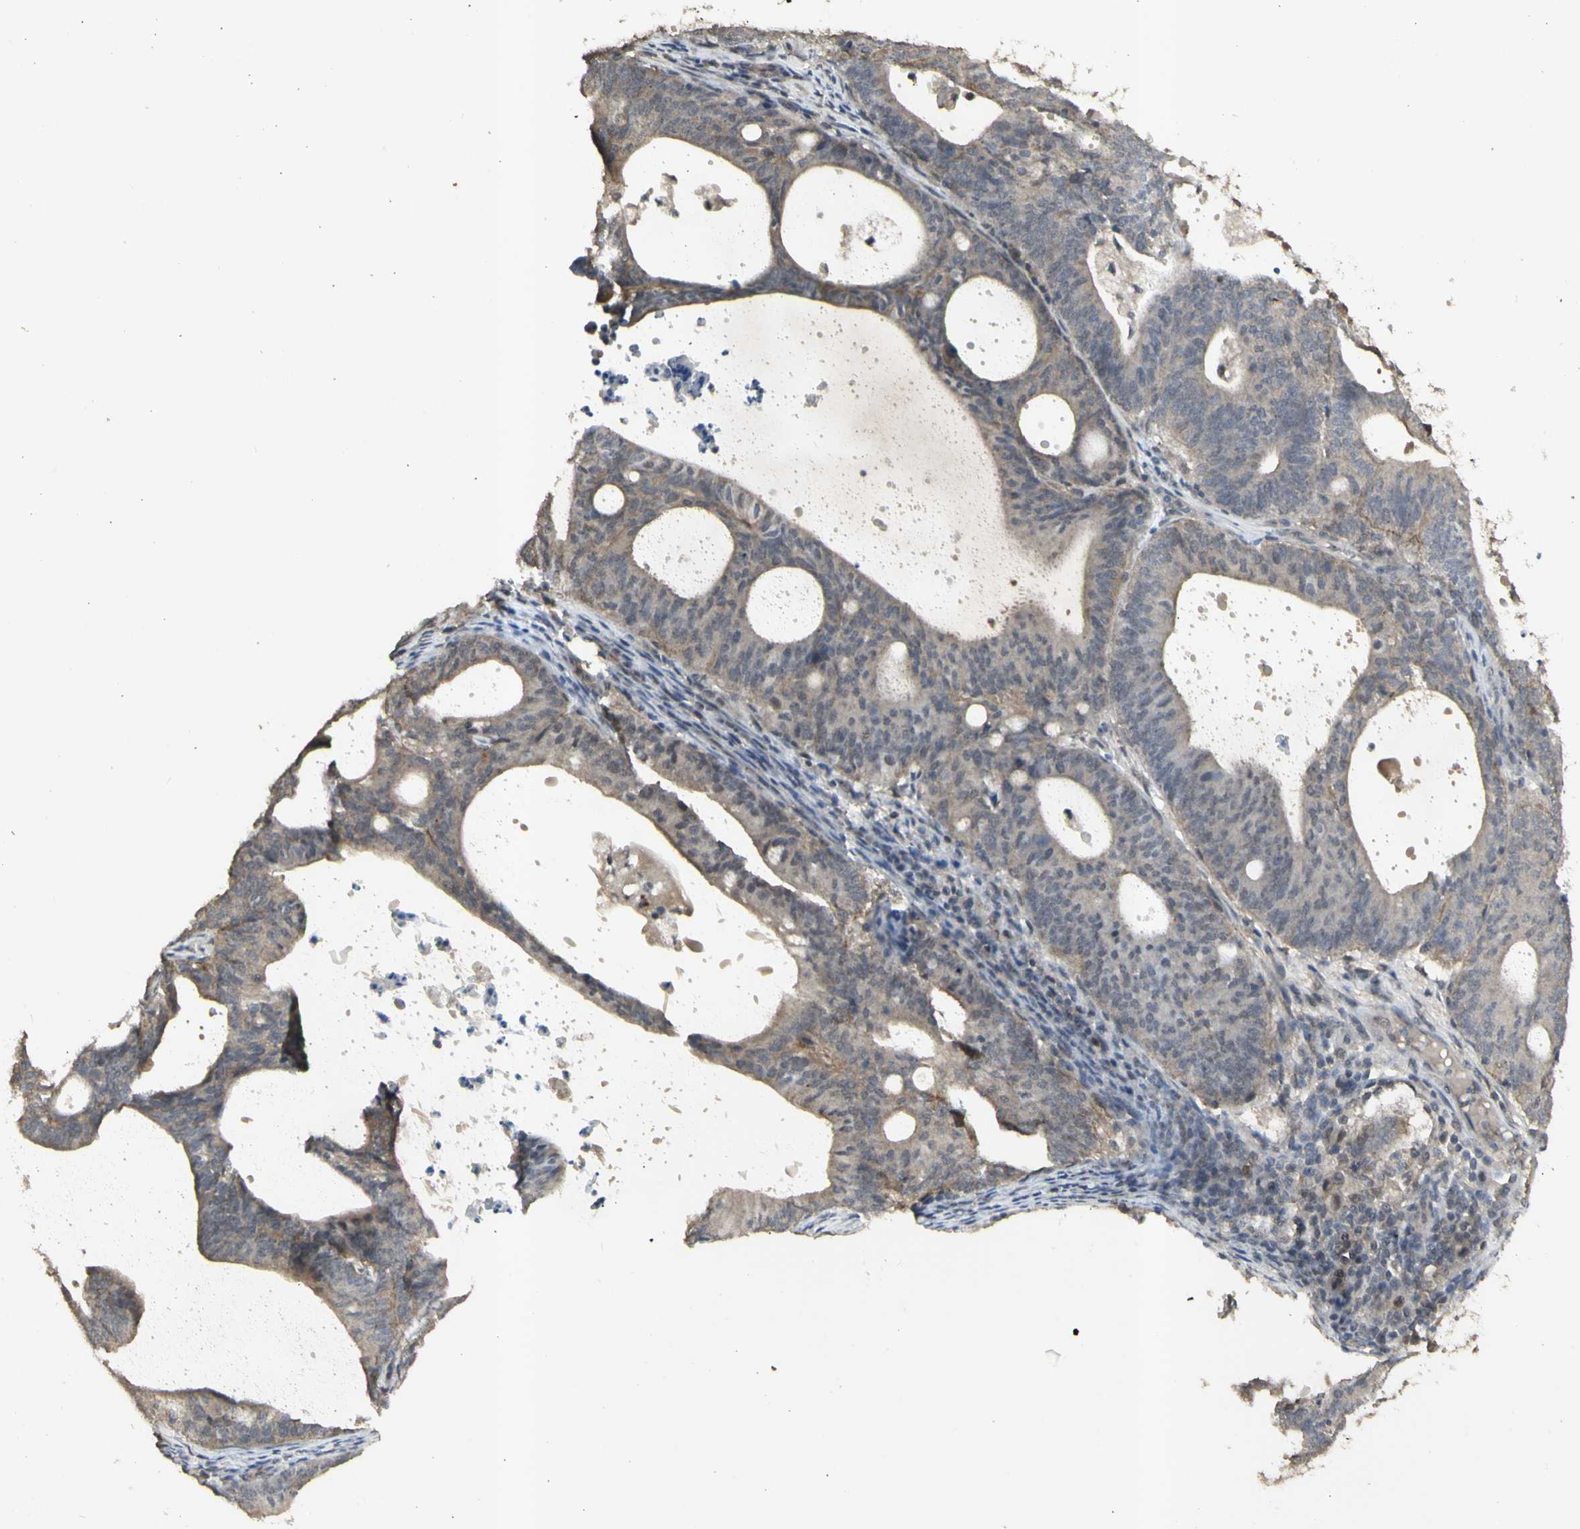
{"staining": {"intensity": "weak", "quantity": ">75%", "location": "cytoplasmic/membranous"}, "tissue": "endometrial cancer", "cell_type": "Tumor cells", "image_type": "cancer", "snomed": [{"axis": "morphology", "description": "Adenocarcinoma, NOS"}, {"axis": "topography", "description": "Uterus"}], "caption": "Immunohistochemical staining of endometrial cancer (adenocarcinoma) demonstrates weak cytoplasmic/membranous protein staining in about >75% of tumor cells.", "gene": "ALOX12", "patient": {"sex": "female", "age": 83}}